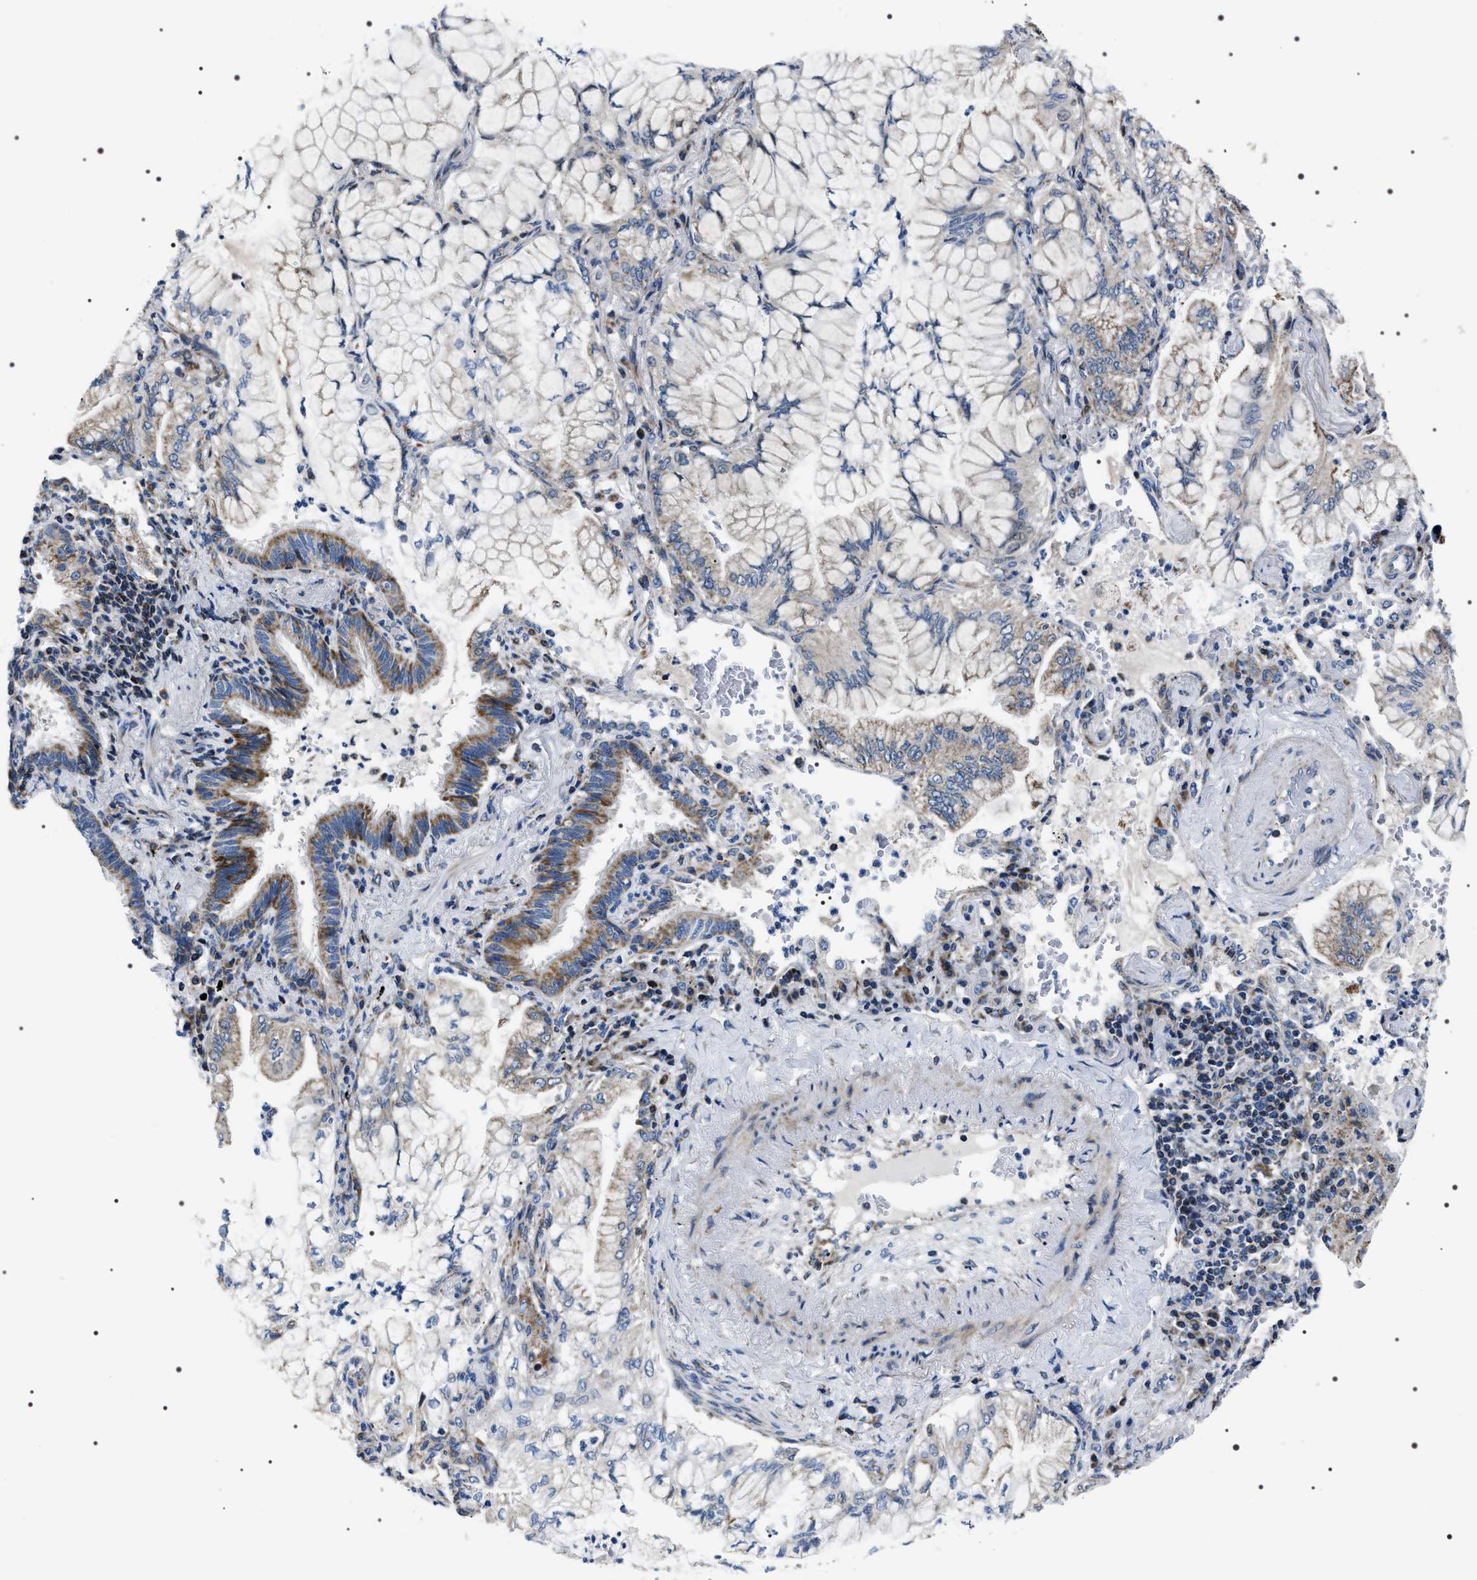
{"staining": {"intensity": "weak", "quantity": "<25%", "location": "cytoplasmic/membranous"}, "tissue": "lung cancer", "cell_type": "Tumor cells", "image_type": "cancer", "snomed": [{"axis": "morphology", "description": "Adenocarcinoma, NOS"}, {"axis": "topography", "description": "Lung"}], "caption": "Lung adenocarcinoma was stained to show a protein in brown. There is no significant positivity in tumor cells. (Immunohistochemistry (ihc), brightfield microscopy, high magnification).", "gene": "NTMT1", "patient": {"sex": "female", "age": 70}}